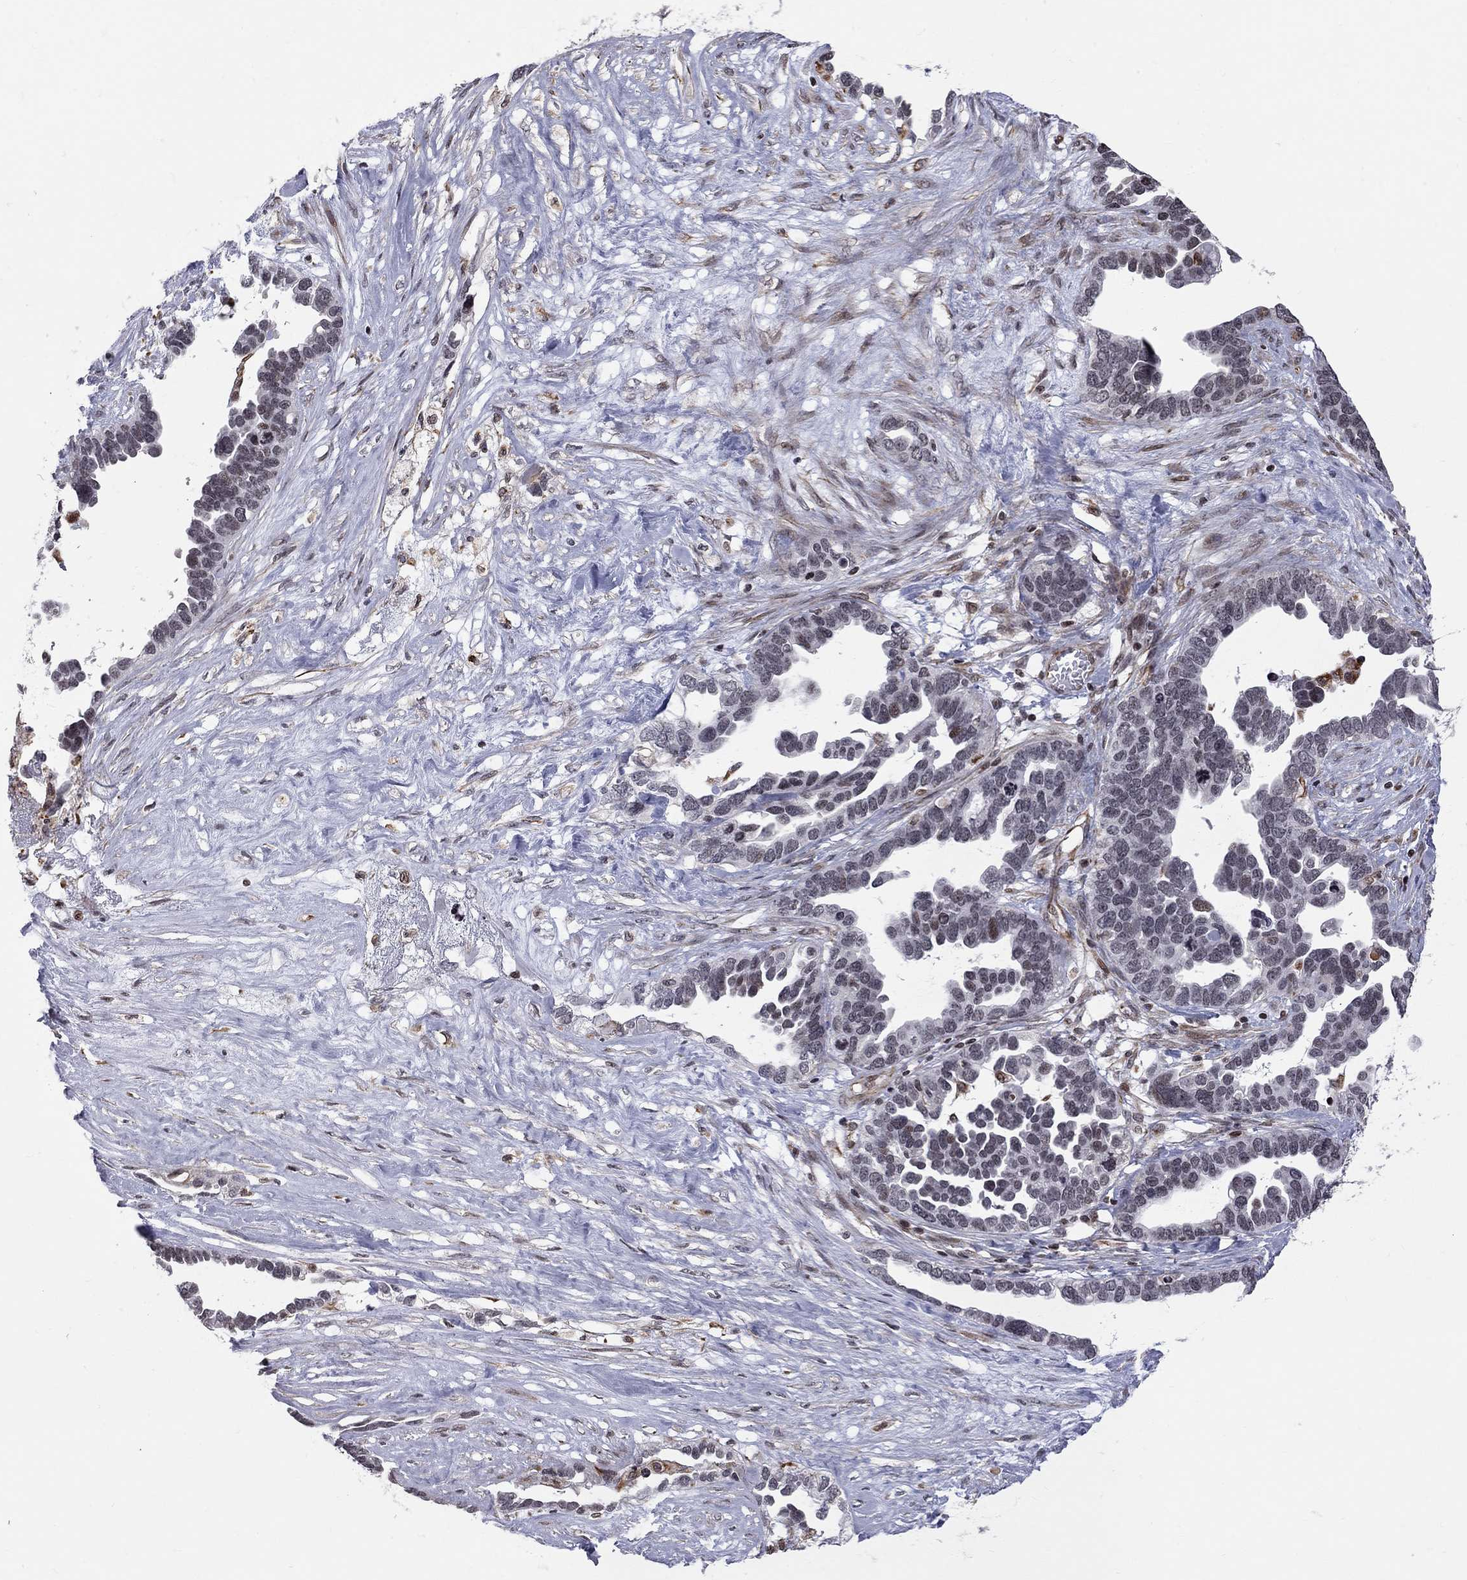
{"staining": {"intensity": "negative", "quantity": "none", "location": "none"}, "tissue": "ovarian cancer", "cell_type": "Tumor cells", "image_type": "cancer", "snomed": [{"axis": "morphology", "description": "Cystadenocarcinoma, serous, NOS"}, {"axis": "topography", "description": "Ovary"}], "caption": "The histopathology image exhibits no staining of tumor cells in serous cystadenocarcinoma (ovarian). (IHC, brightfield microscopy, high magnification).", "gene": "MTNR1B", "patient": {"sex": "female", "age": 54}}